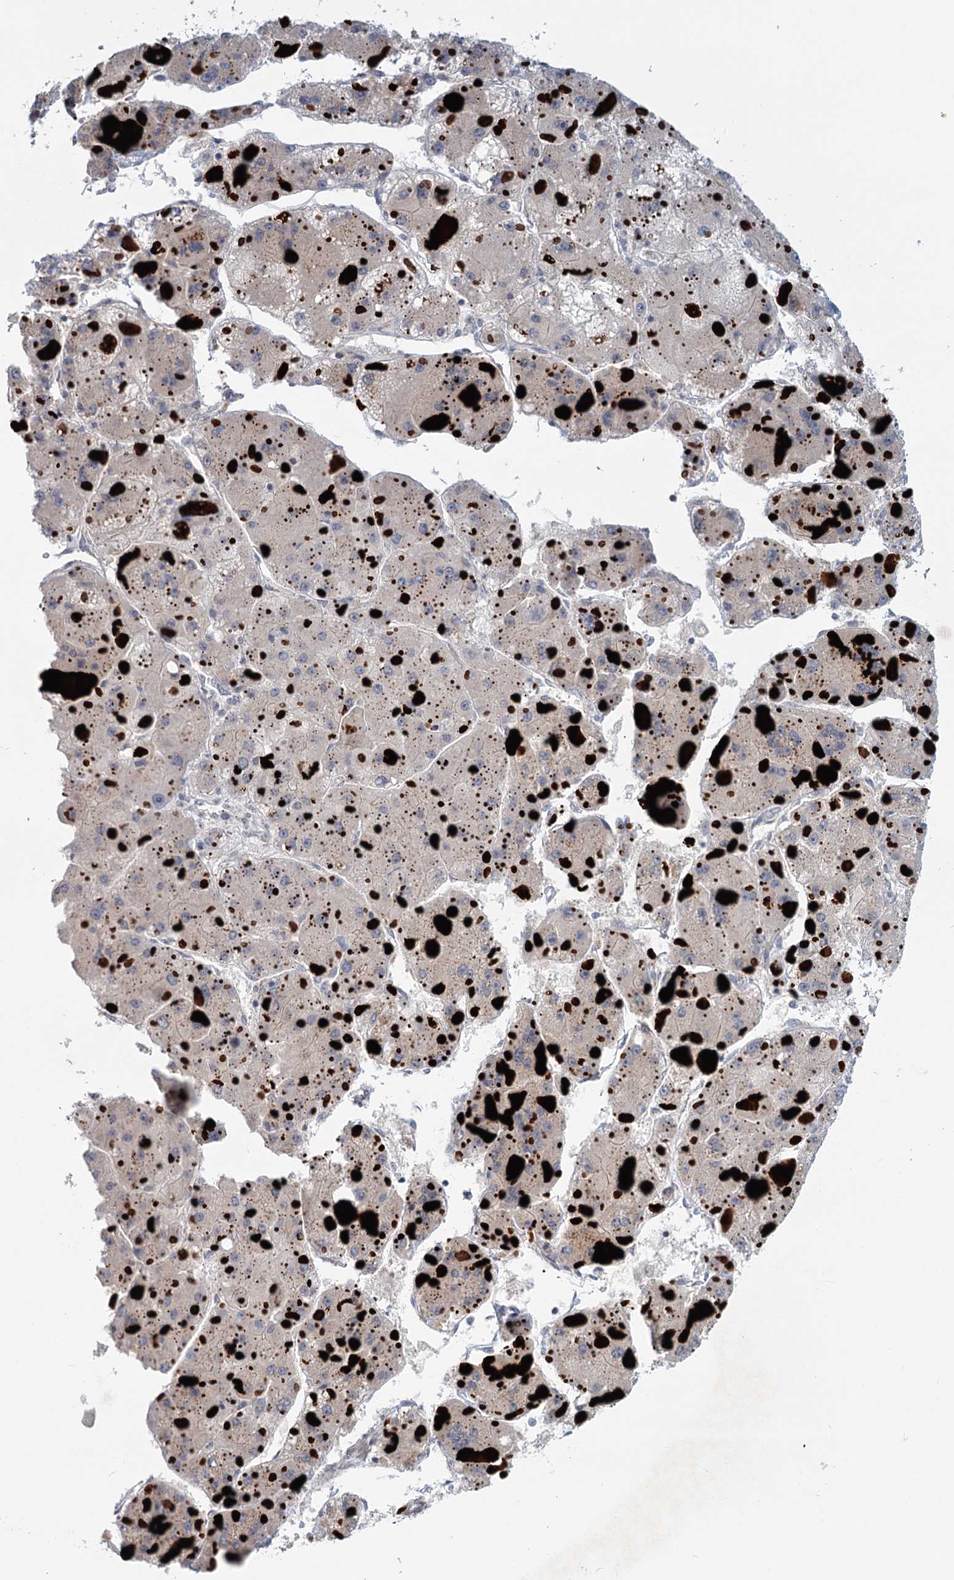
{"staining": {"intensity": "negative", "quantity": "none", "location": "none"}, "tissue": "liver cancer", "cell_type": "Tumor cells", "image_type": "cancer", "snomed": [{"axis": "morphology", "description": "Carcinoma, Hepatocellular, NOS"}, {"axis": "topography", "description": "Liver"}], "caption": "Hepatocellular carcinoma (liver) was stained to show a protein in brown. There is no significant staining in tumor cells.", "gene": "STAP1", "patient": {"sex": "female", "age": 73}}